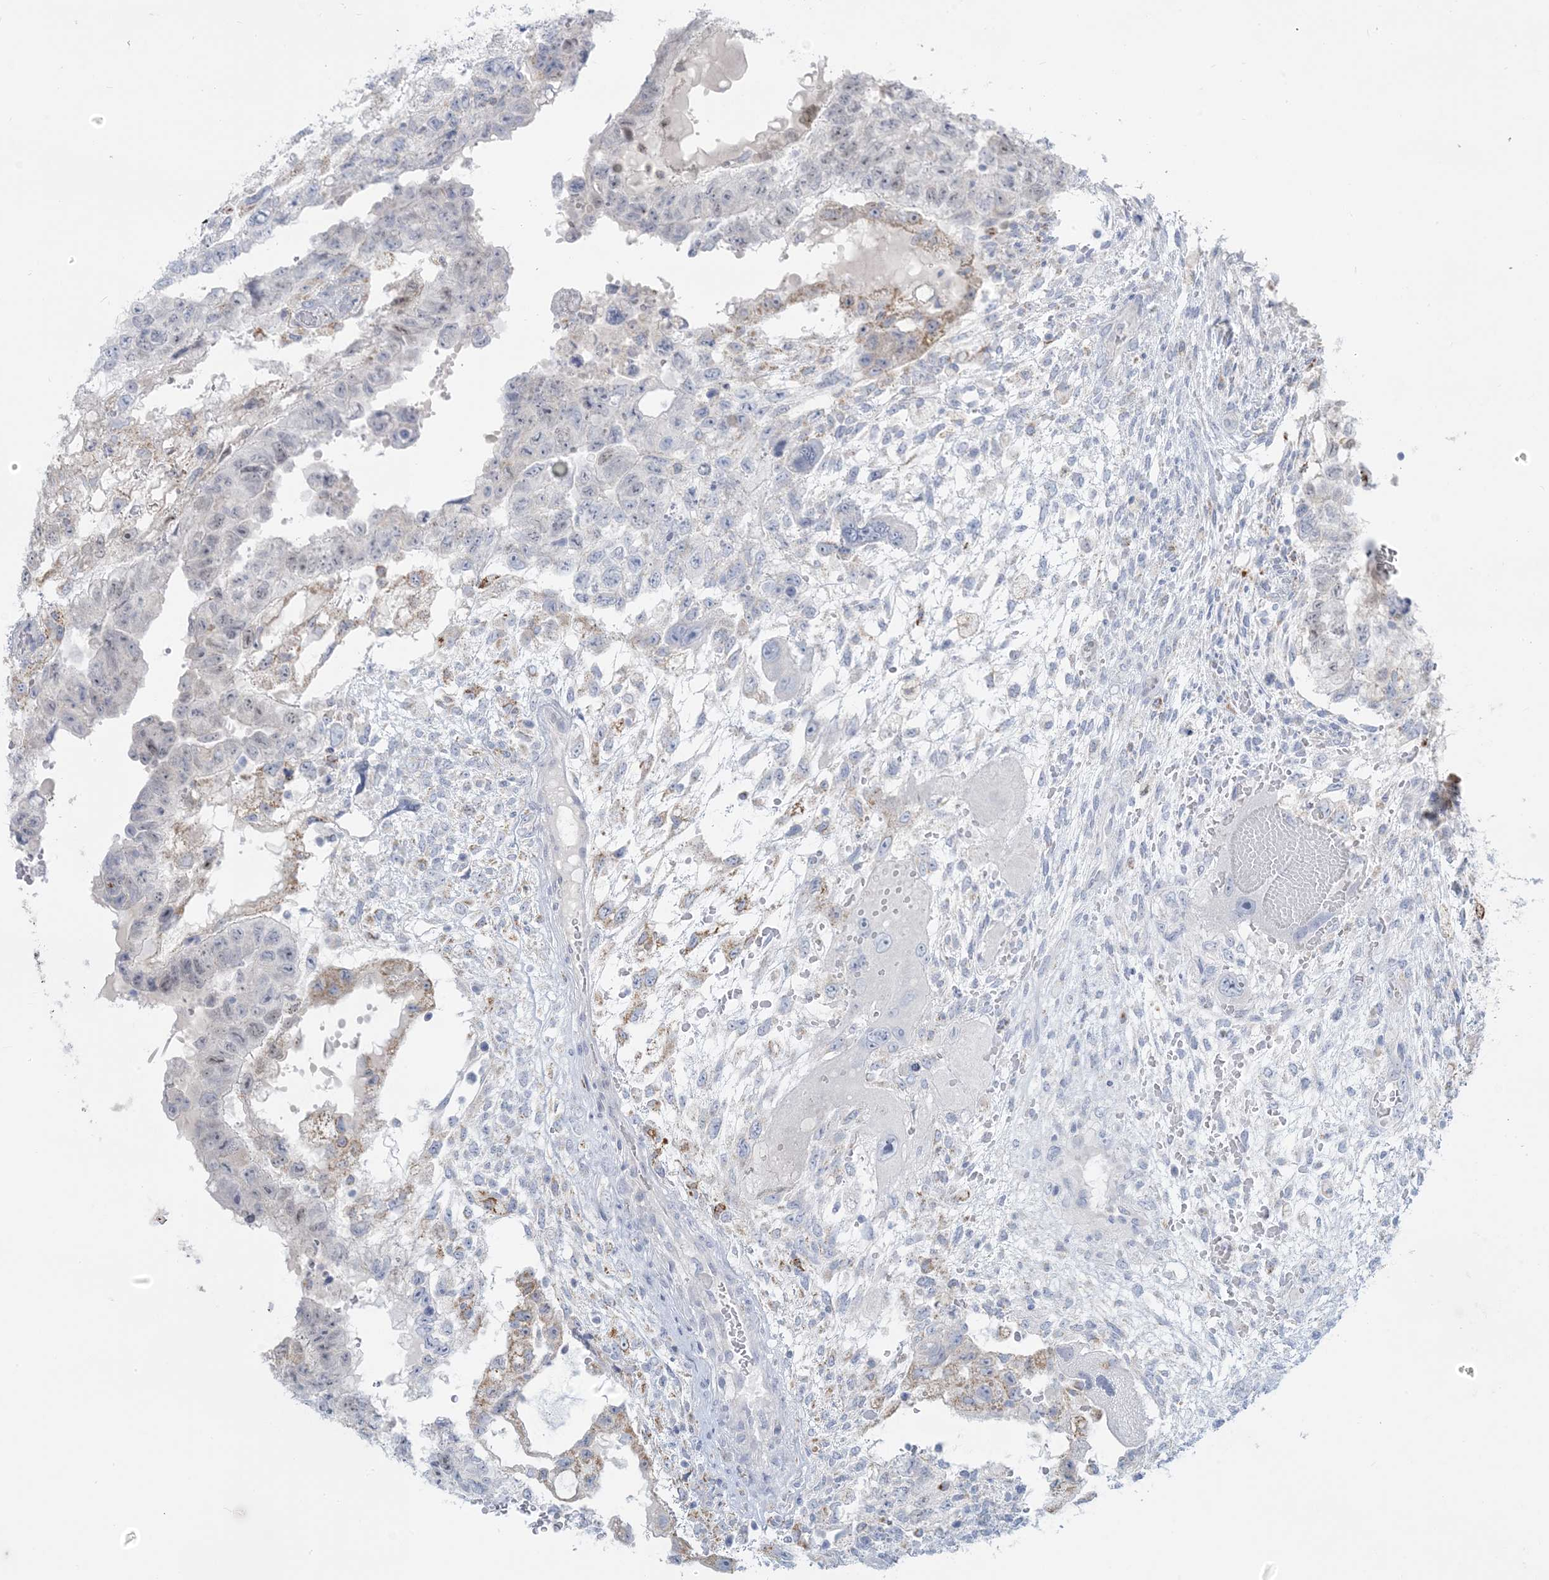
{"staining": {"intensity": "negative", "quantity": "none", "location": "none"}, "tissue": "testis cancer", "cell_type": "Tumor cells", "image_type": "cancer", "snomed": [{"axis": "morphology", "description": "Carcinoma, Embryonal, NOS"}, {"axis": "topography", "description": "Testis"}], "caption": "Testis embryonal carcinoma stained for a protein using IHC reveals no positivity tumor cells.", "gene": "ZDHHC4", "patient": {"sex": "male", "age": 36}}